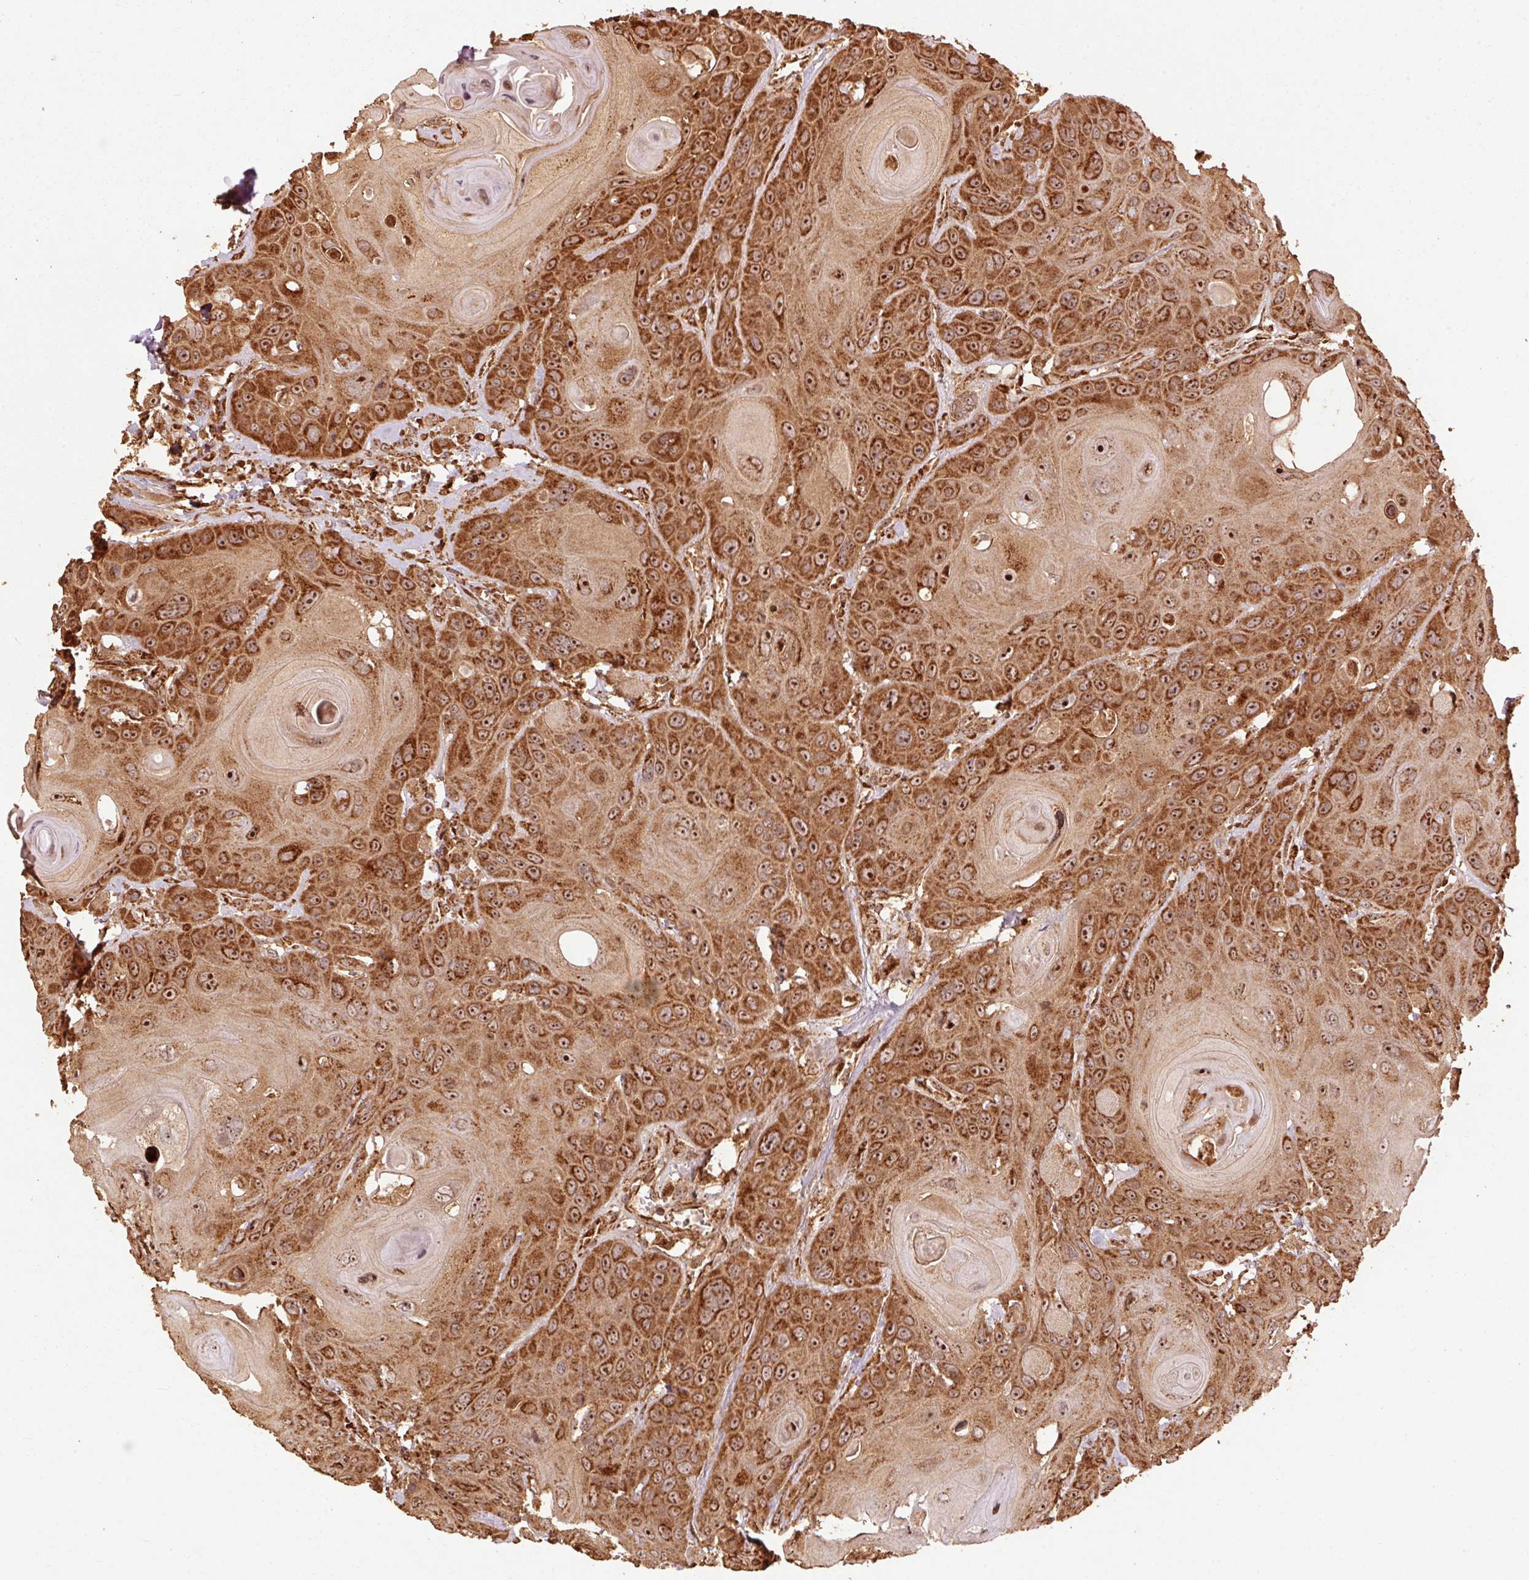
{"staining": {"intensity": "strong", "quantity": ">75%", "location": "cytoplasmic/membranous,nuclear"}, "tissue": "head and neck cancer", "cell_type": "Tumor cells", "image_type": "cancer", "snomed": [{"axis": "morphology", "description": "Squamous cell carcinoma, NOS"}, {"axis": "topography", "description": "Head-Neck"}], "caption": "Tumor cells demonstrate strong cytoplasmic/membranous and nuclear expression in about >75% of cells in head and neck cancer (squamous cell carcinoma).", "gene": "MRPL16", "patient": {"sex": "female", "age": 59}}